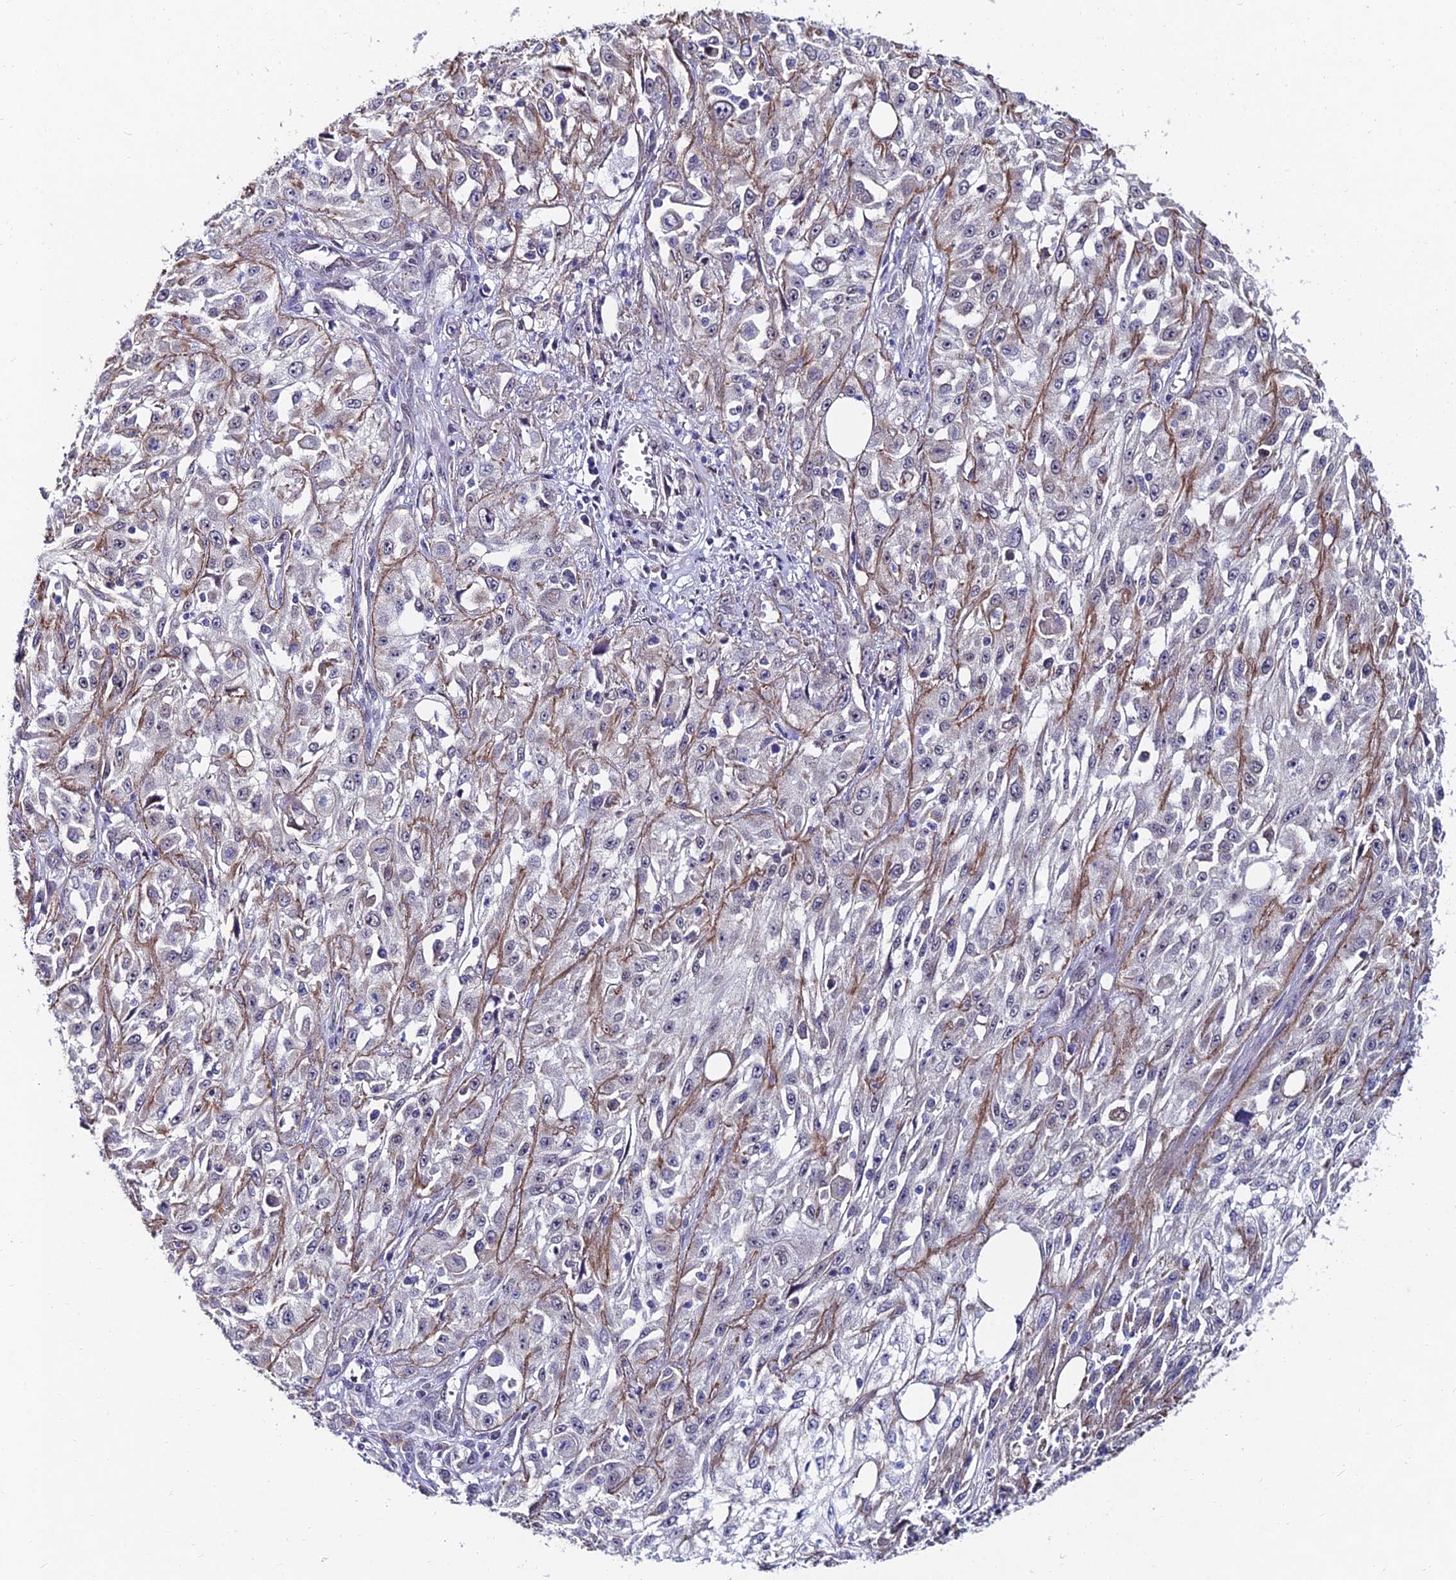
{"staining": {"intensity": "negative", "quantity": "none", "location": "none"}, "tissue": "skin cancer", "cell_type": "Tumor cells", "image_type": "cancer", "snomed": [{"axis": "morphology", "description": "Squamous cell carcinoma, NOS"}, {"axis": "morphology", "description": "Squamous cell carcinoma, metastatic, NOS"}, {"axis": "topography", "description": "Skin"}, {"axis": "topography", "description": "Lymph node"}], "caption": "The IHC histopathology image has no significant staining in tumor cells of squamous cell carcinoma (skin) tissue.", "gene": "TRIM24", "patient": {"sex": "male", "age": 75}}